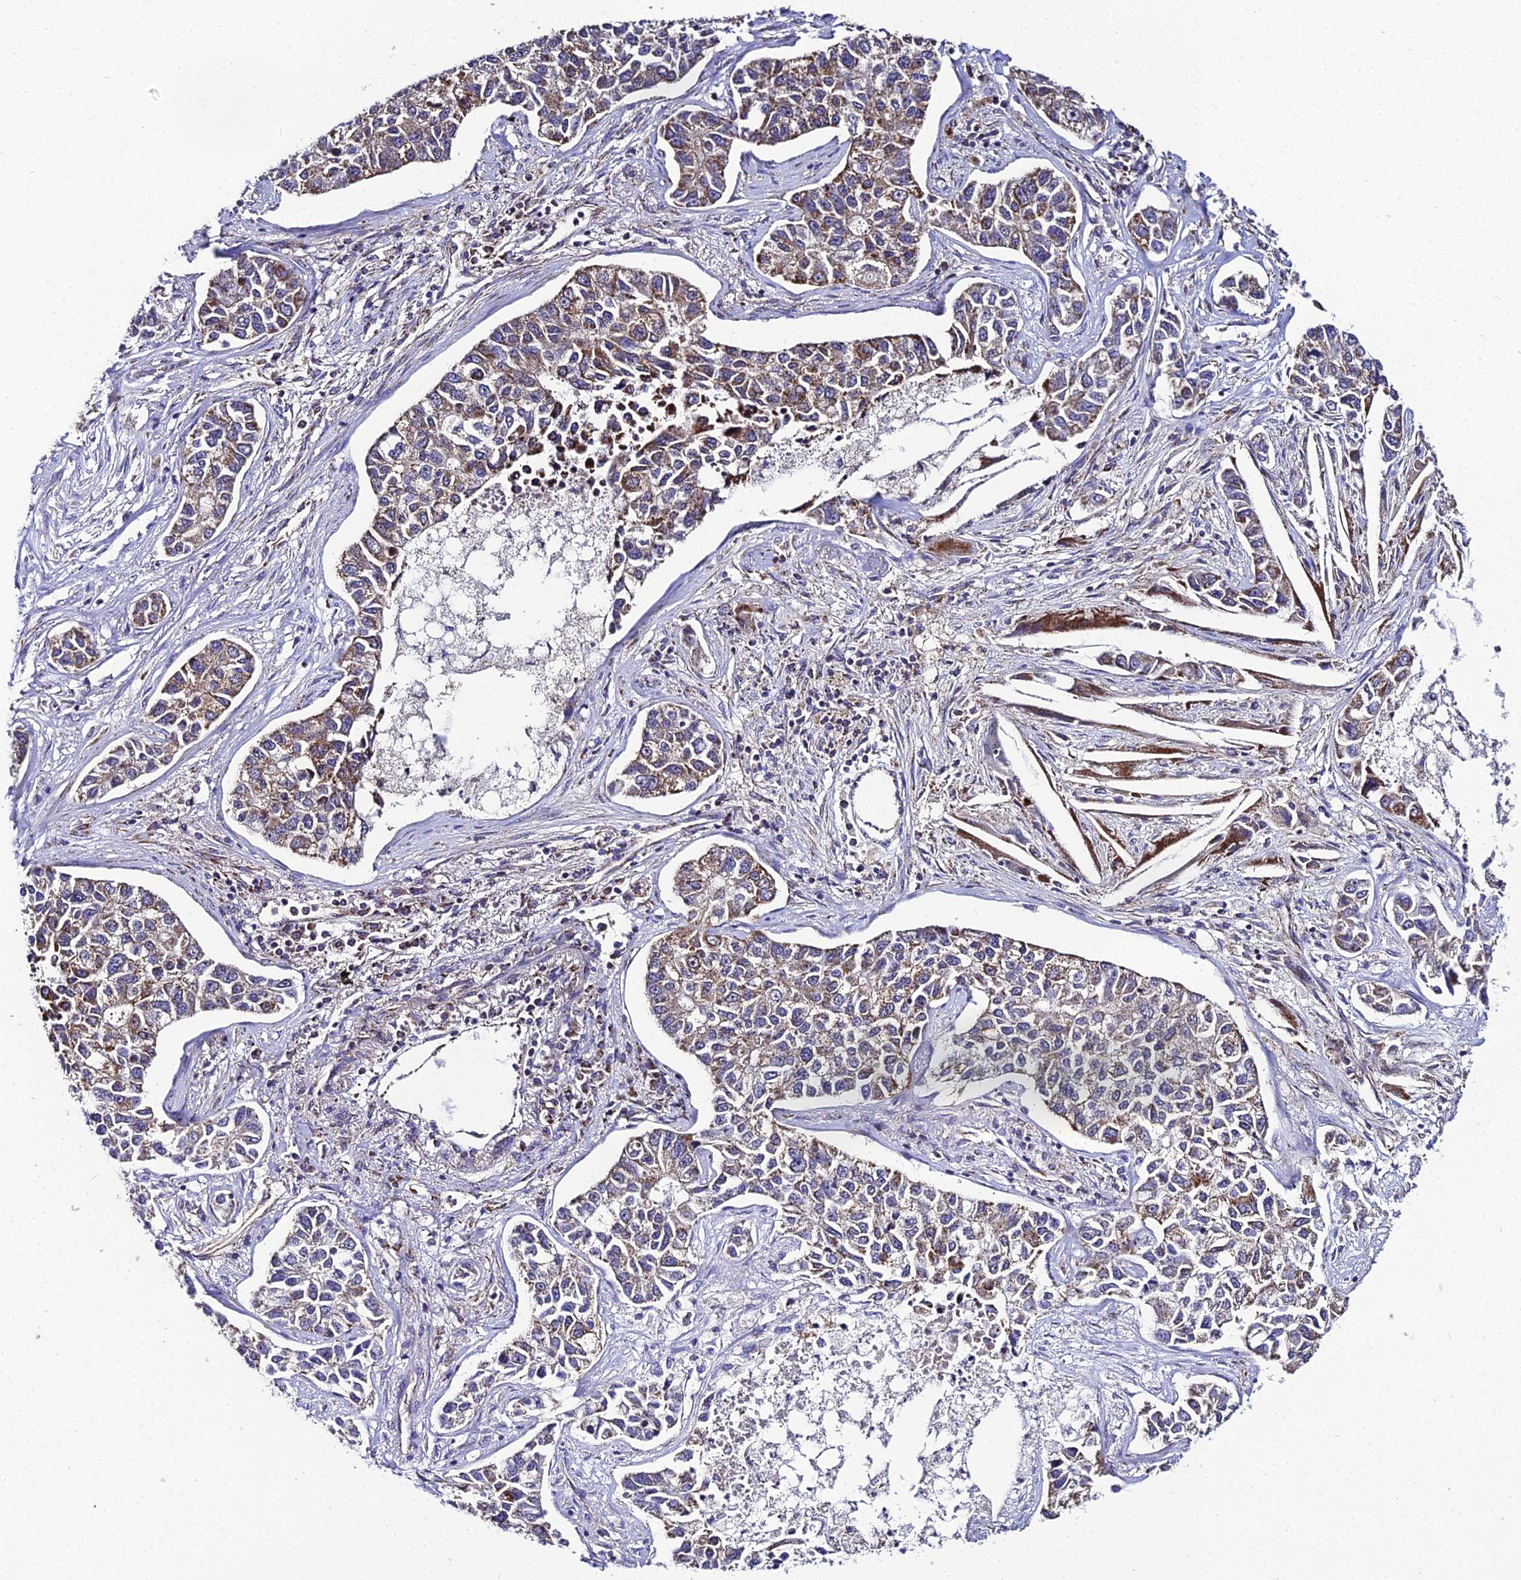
{"staining": {"intensity": "moderate", "quantity": ">75%", "location": "cytoplasmic/membranous"}, "tissue": "lung cancer", "cell_type": "Tumor cells", "image_type": "cancer", "snomed": [{"axis": "morphology", "description": "Adenocarcinoma, NOS"}, {"axis": "topography", "description": "Lung"}], "caption": "Immunohistochemical staining of lung adenocarcinoma demonstrates medium levels of moderate cytoplasmic/membranous staining in about >75% of tumor cells. (DAB IHC, brown staining for protein, blue staining for nuclei).", "gene": "PSMD2", "patient": {"sex": "male", "age": 49}}